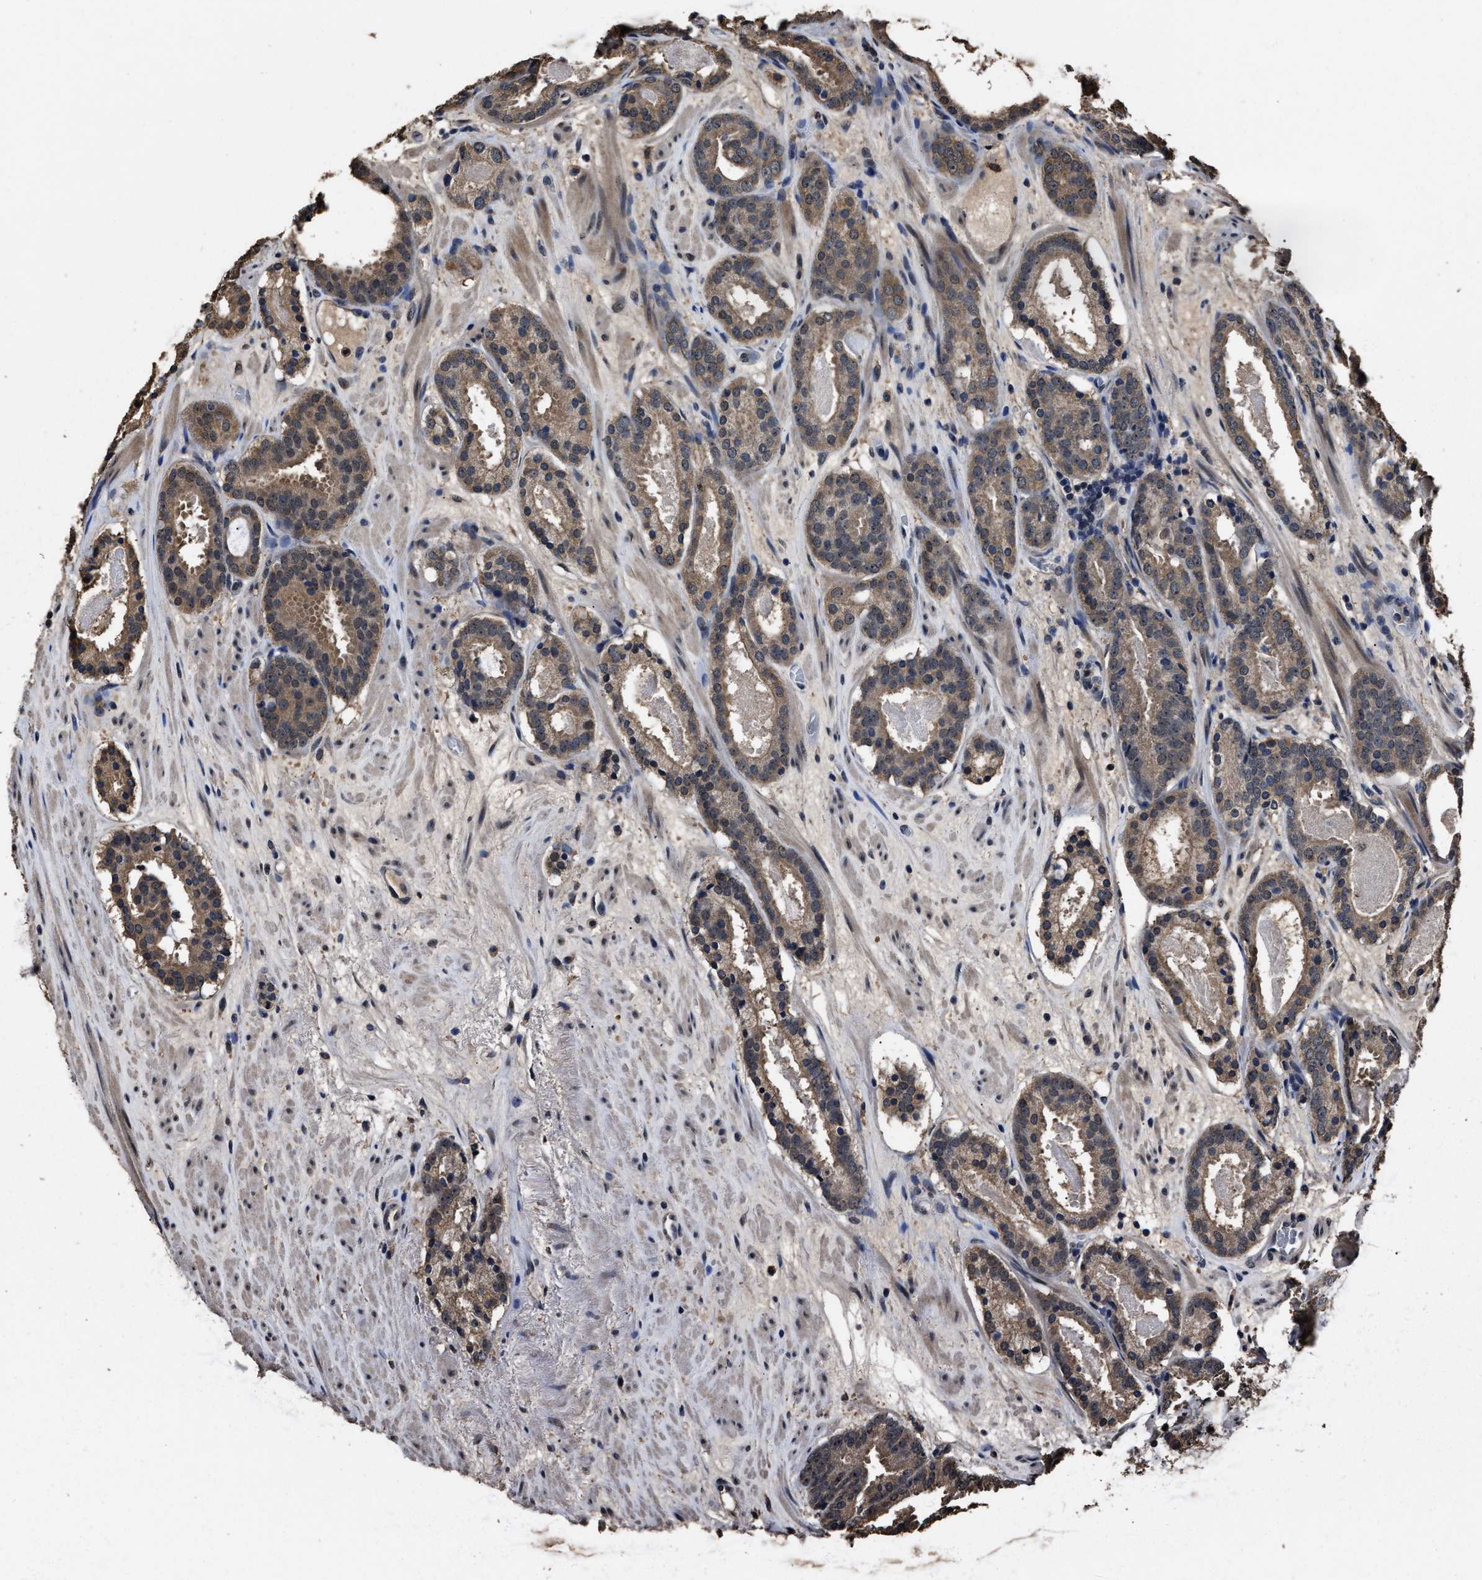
{"staining": {"intensity": "moderate", "quantity": ">75%", "location": "cytoplasmic/membranous"}, "tissue": "prostate cancer", "cell_type": "Tumor cells", "image_type": "cancer", "snomed": [{"axis": "morphology", "description": "Adenocarcinoma, Low grade"}, {"axis": "topography", "description": "Prostate"}], "caption": "Moderate cytoplasmic/membranous protein expression is seen in about >75% of tumor cells in prostate low-grade adenocarcinoma.", "gene": "RSBN1L", "patient": {"sex": "male", "age": 69}}